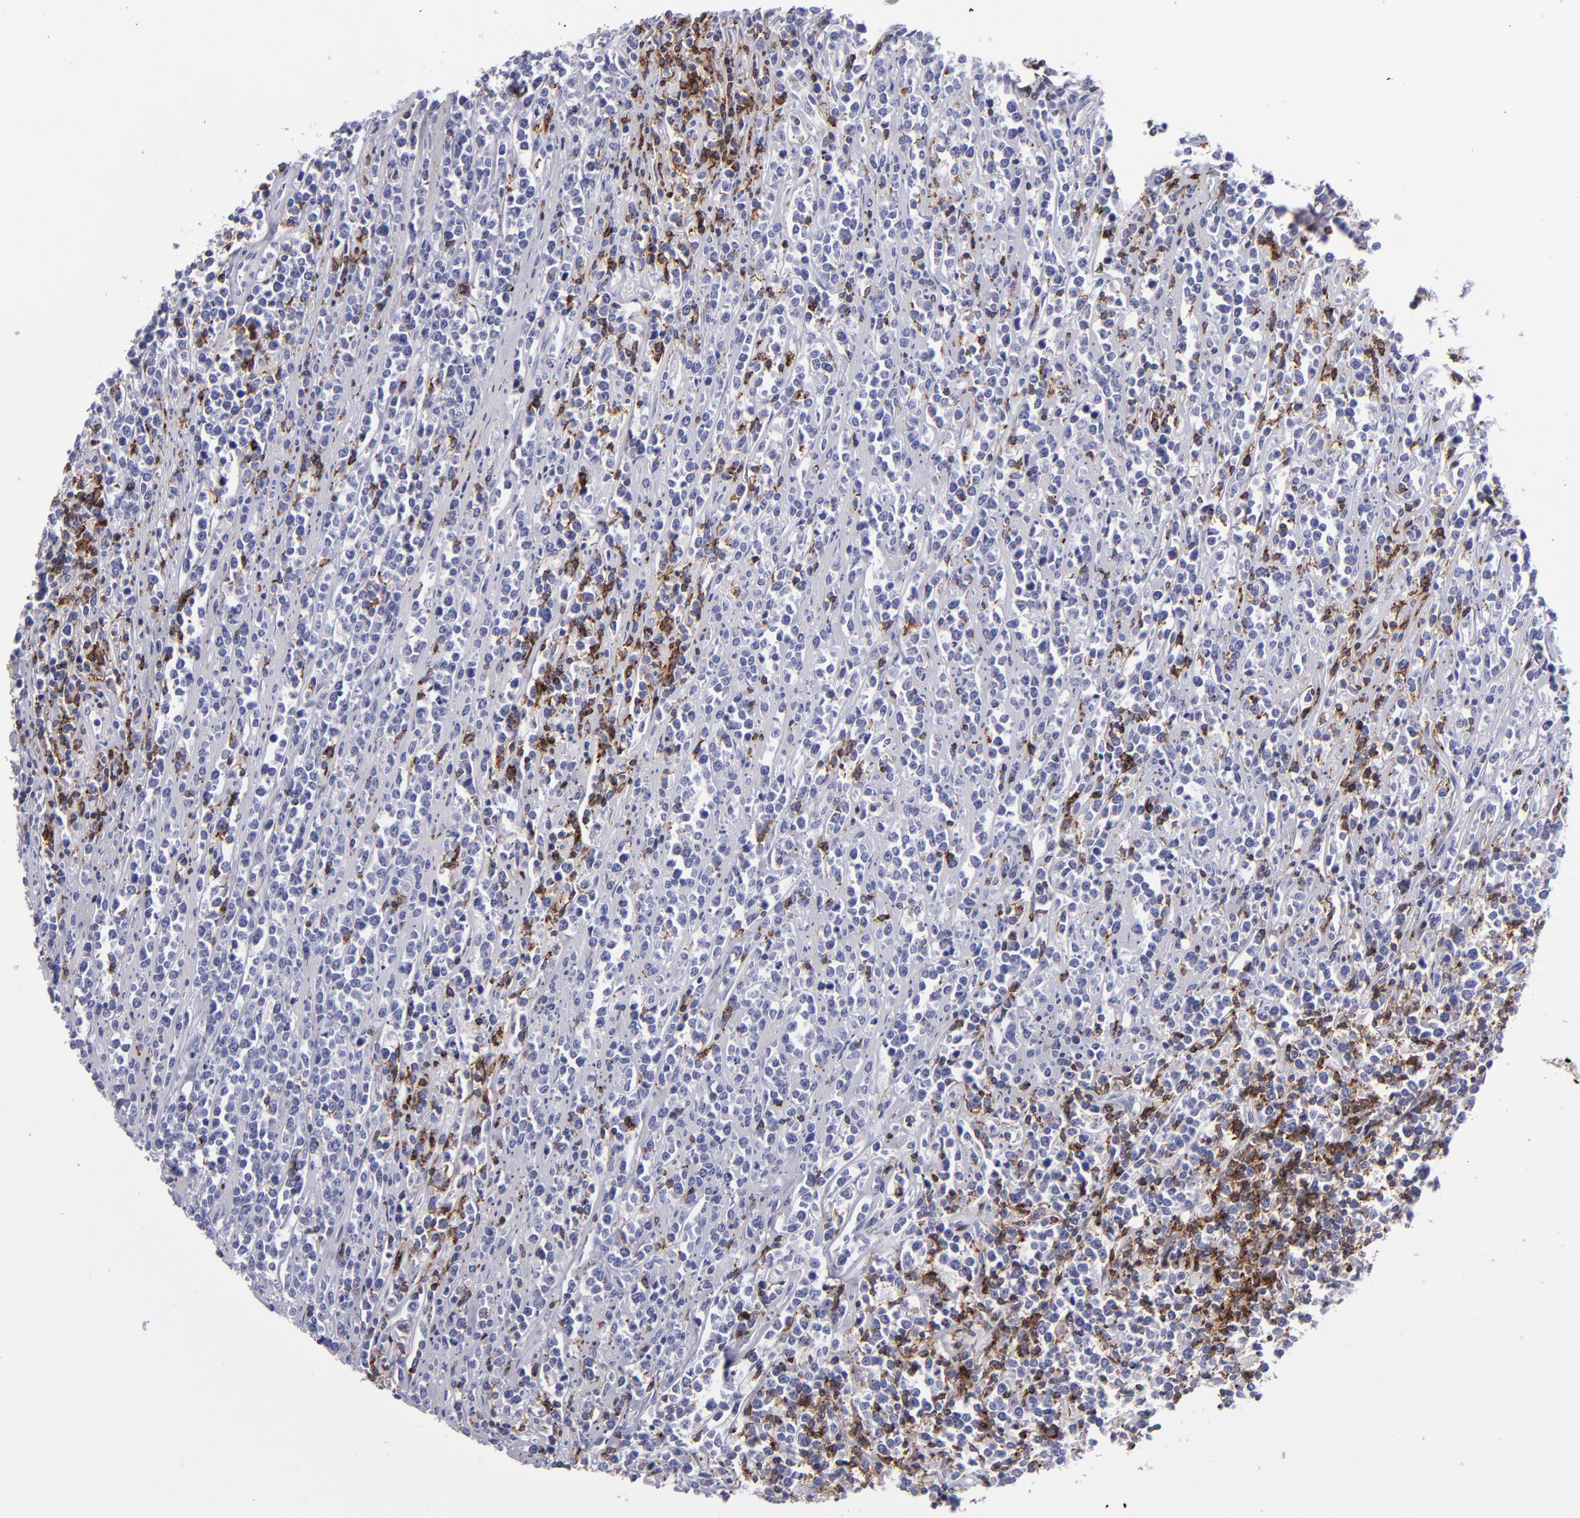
{"staining": {"intensity": "negative", "quantity": "none", "location": "none"}, "tissue": "lymphoma", "cell_type": "Tumor cells", "image_type": "cancer", "snomed": [{"axis": "morphology", "description": "Malignant lymphoma, non-Hodgkin's type, High grade"}, {"axis": "topography", "description": "Small intestine"}, {"axis": "topography", "description": "Colon"}], "caption": "There is no significant positivity in tumor cells of malignant lymphoma, non-Hodgkin's type (high-grade).", "gene": "CD2", "patient": {"sex": "male", "age": 8}}